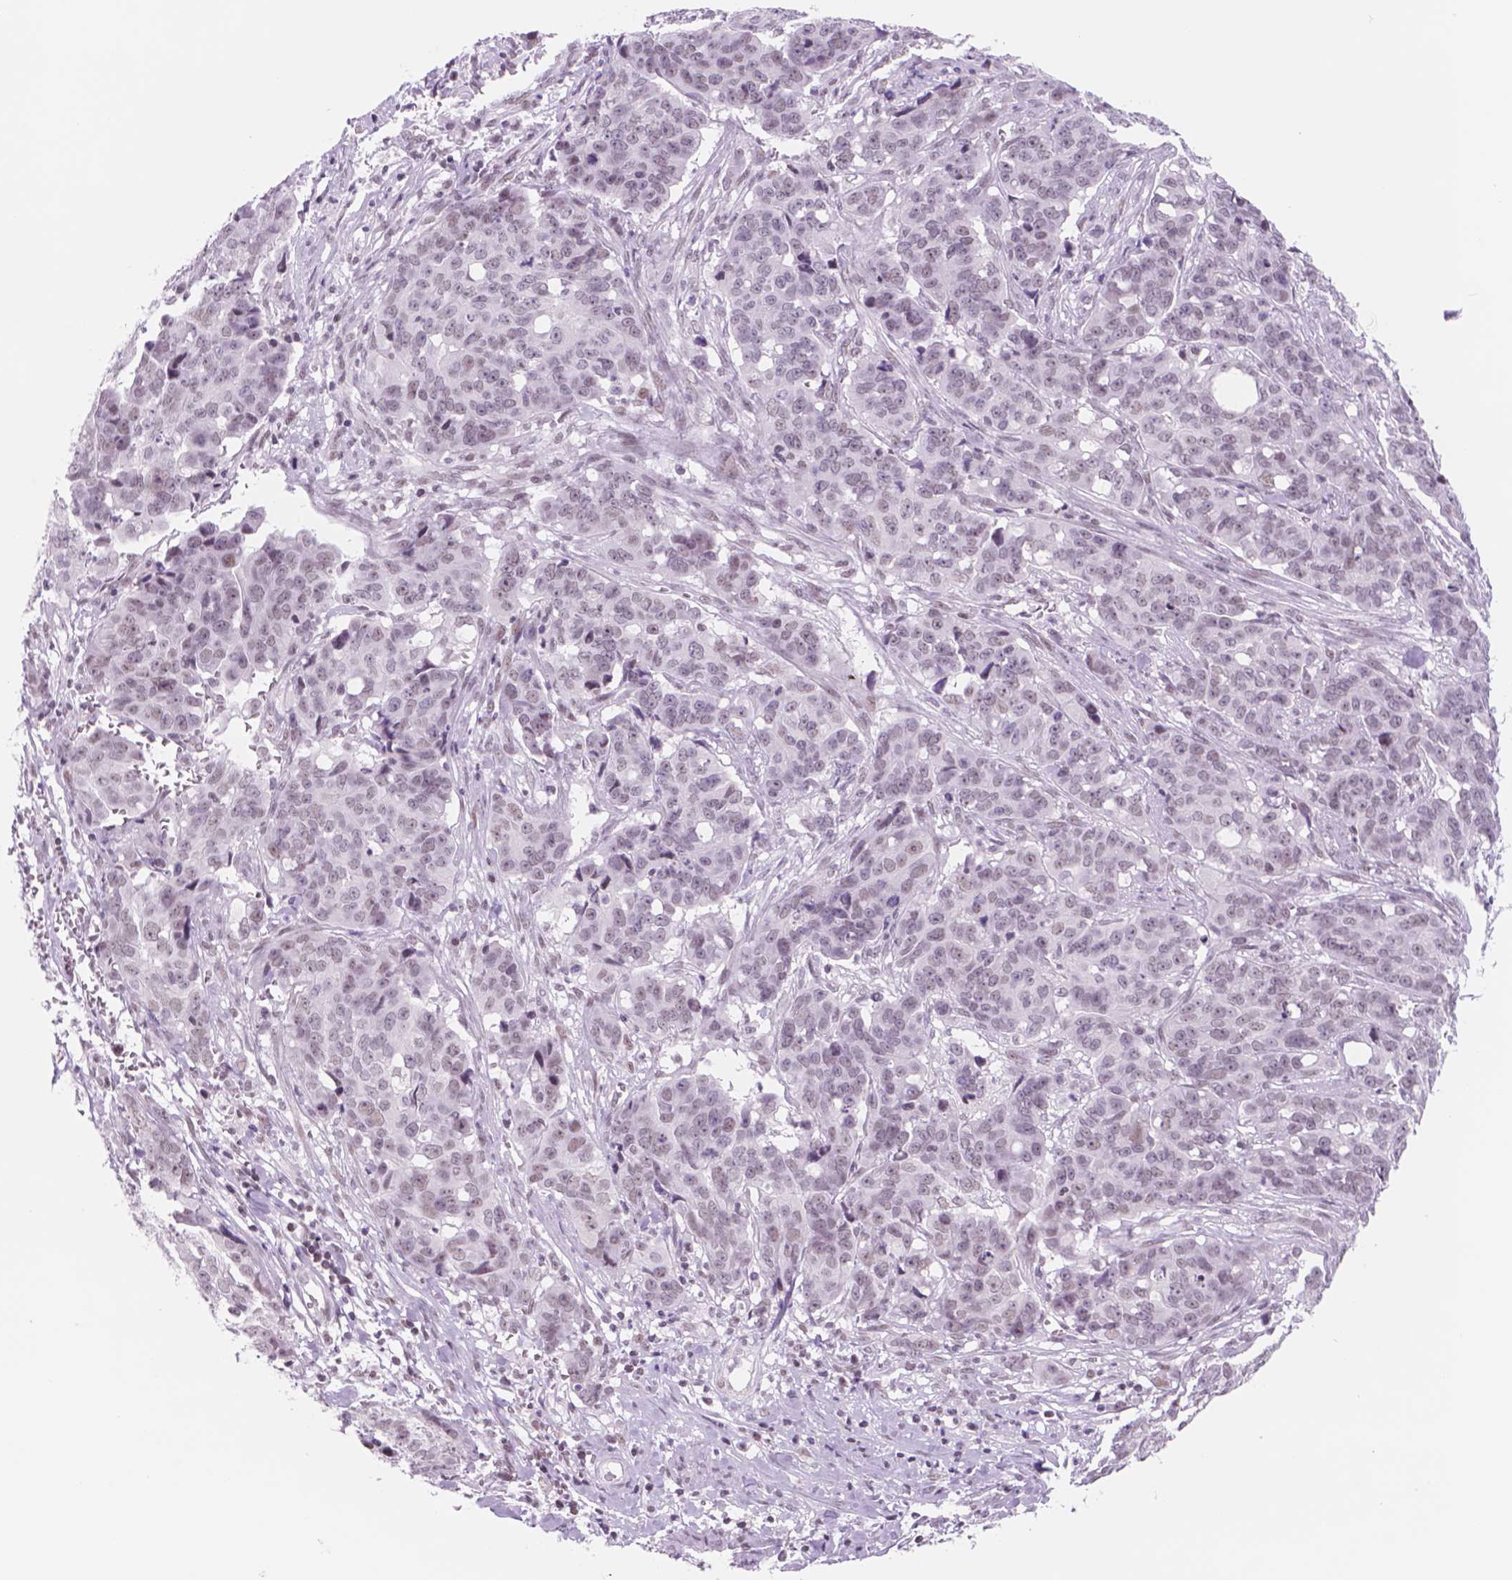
{"staining": {"intensity": "weak", "quantity": "<25%", "location": "nuclear"}, "tissue": "ovarian cancer", "cell_type": "Tumor cells", "image_type": "cancer", "snomed": [{"axis": "morphology", "description": "Carcinoma, endometroid"}, {"axis": "topography", "description": "Ovary"}], "caption": "Tumor cells are negative for protein expression in human ovarian cancer.", "gene": "POLR3D", "patient": {"sex": "female", "age": 78}}